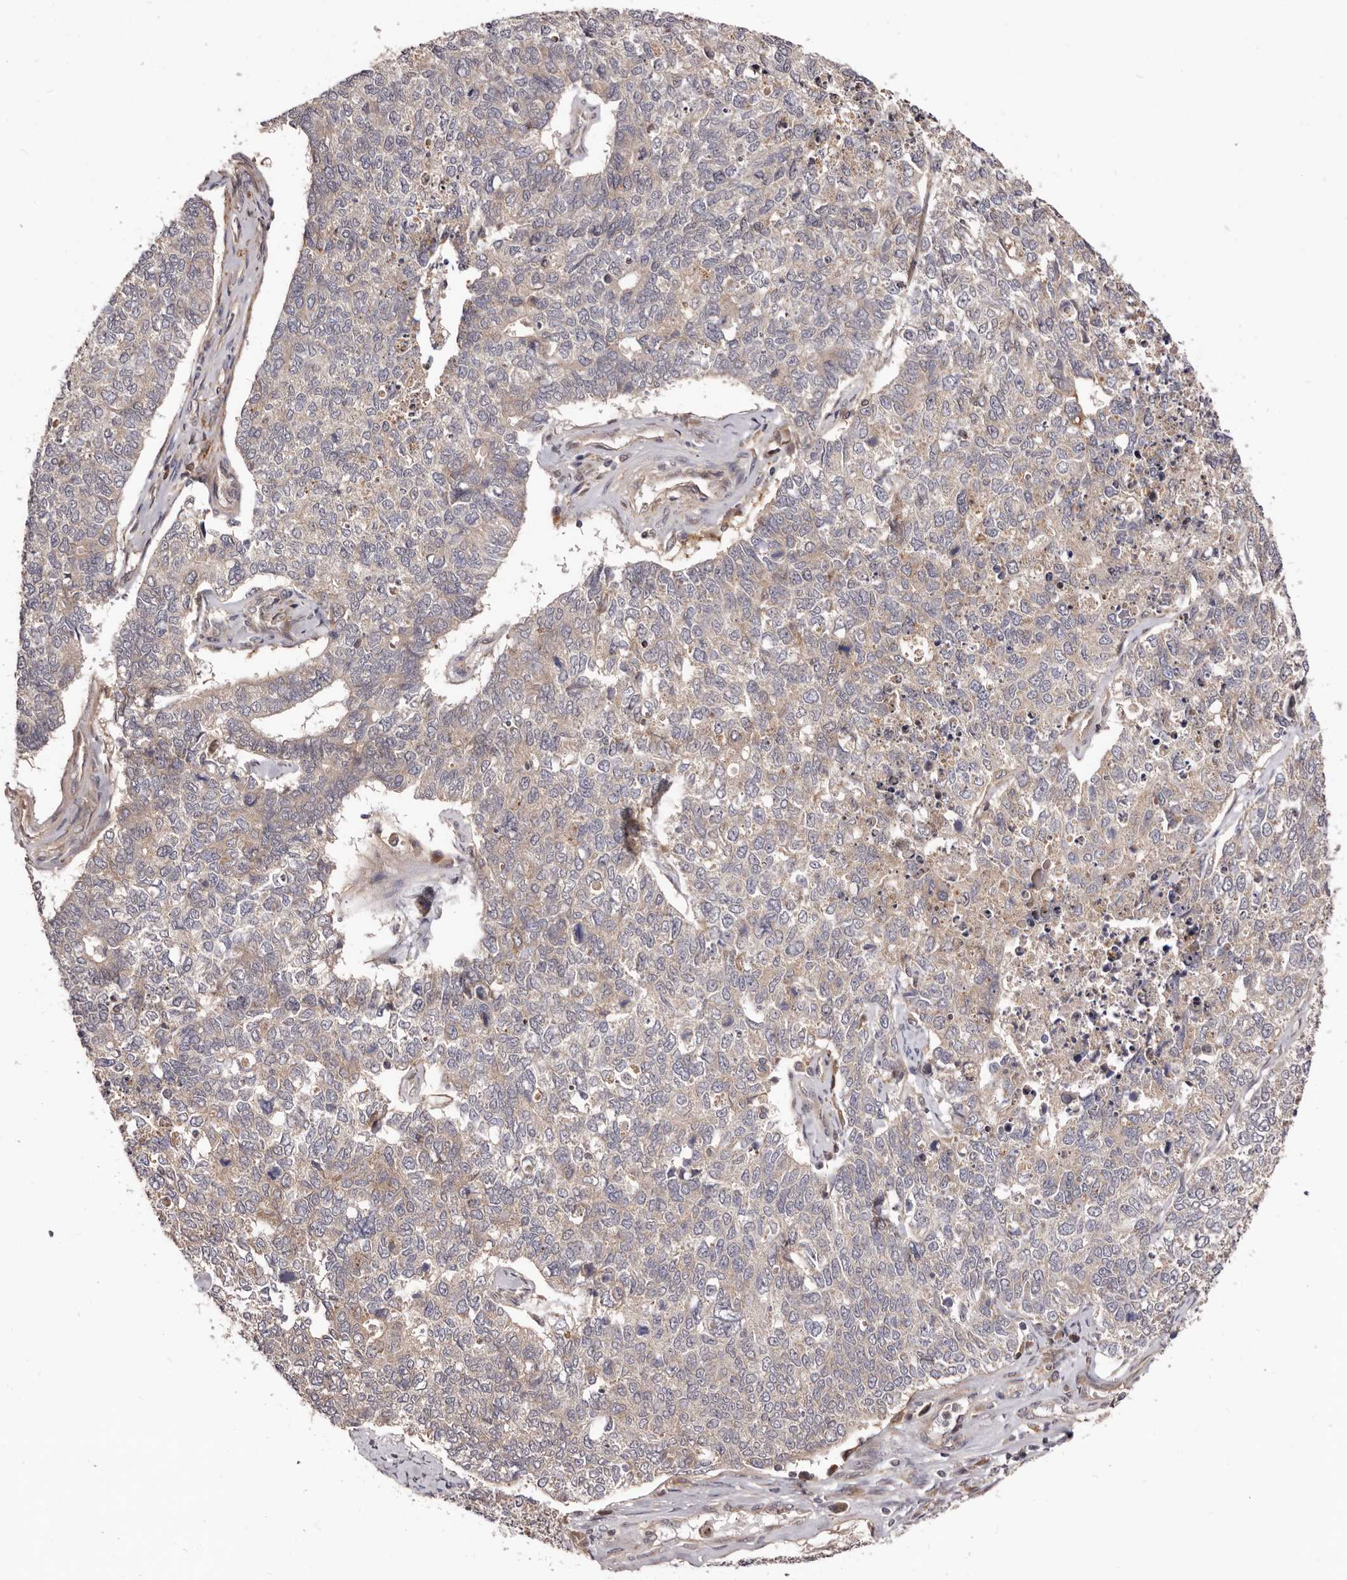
{"staining": {"intensity": "weak", "quantity": "25%-75%", "location": "cytoplasmic/membranous"}, "tissue": "cervical cancer", "cell_type": "Tumor cells", "image_type": "cancer", "snomed": [{"axis": "morphology", "description": "Squamous cell carcinoma, NOS"}, {"axis": "topography", "description": "Cervix"}], "caption": "Immunohistochemistry (IHC) (DAB (3,3'-diaminobenzidine)) staining of human cervical cancer (squamous cell carcinoma) demonstrates weak cytoplasmic/membranous protein positivity in approximately 25%-75% of tumor cells.", "gene": "MDP1", "patient": {"sex": "female", "age": 63}}